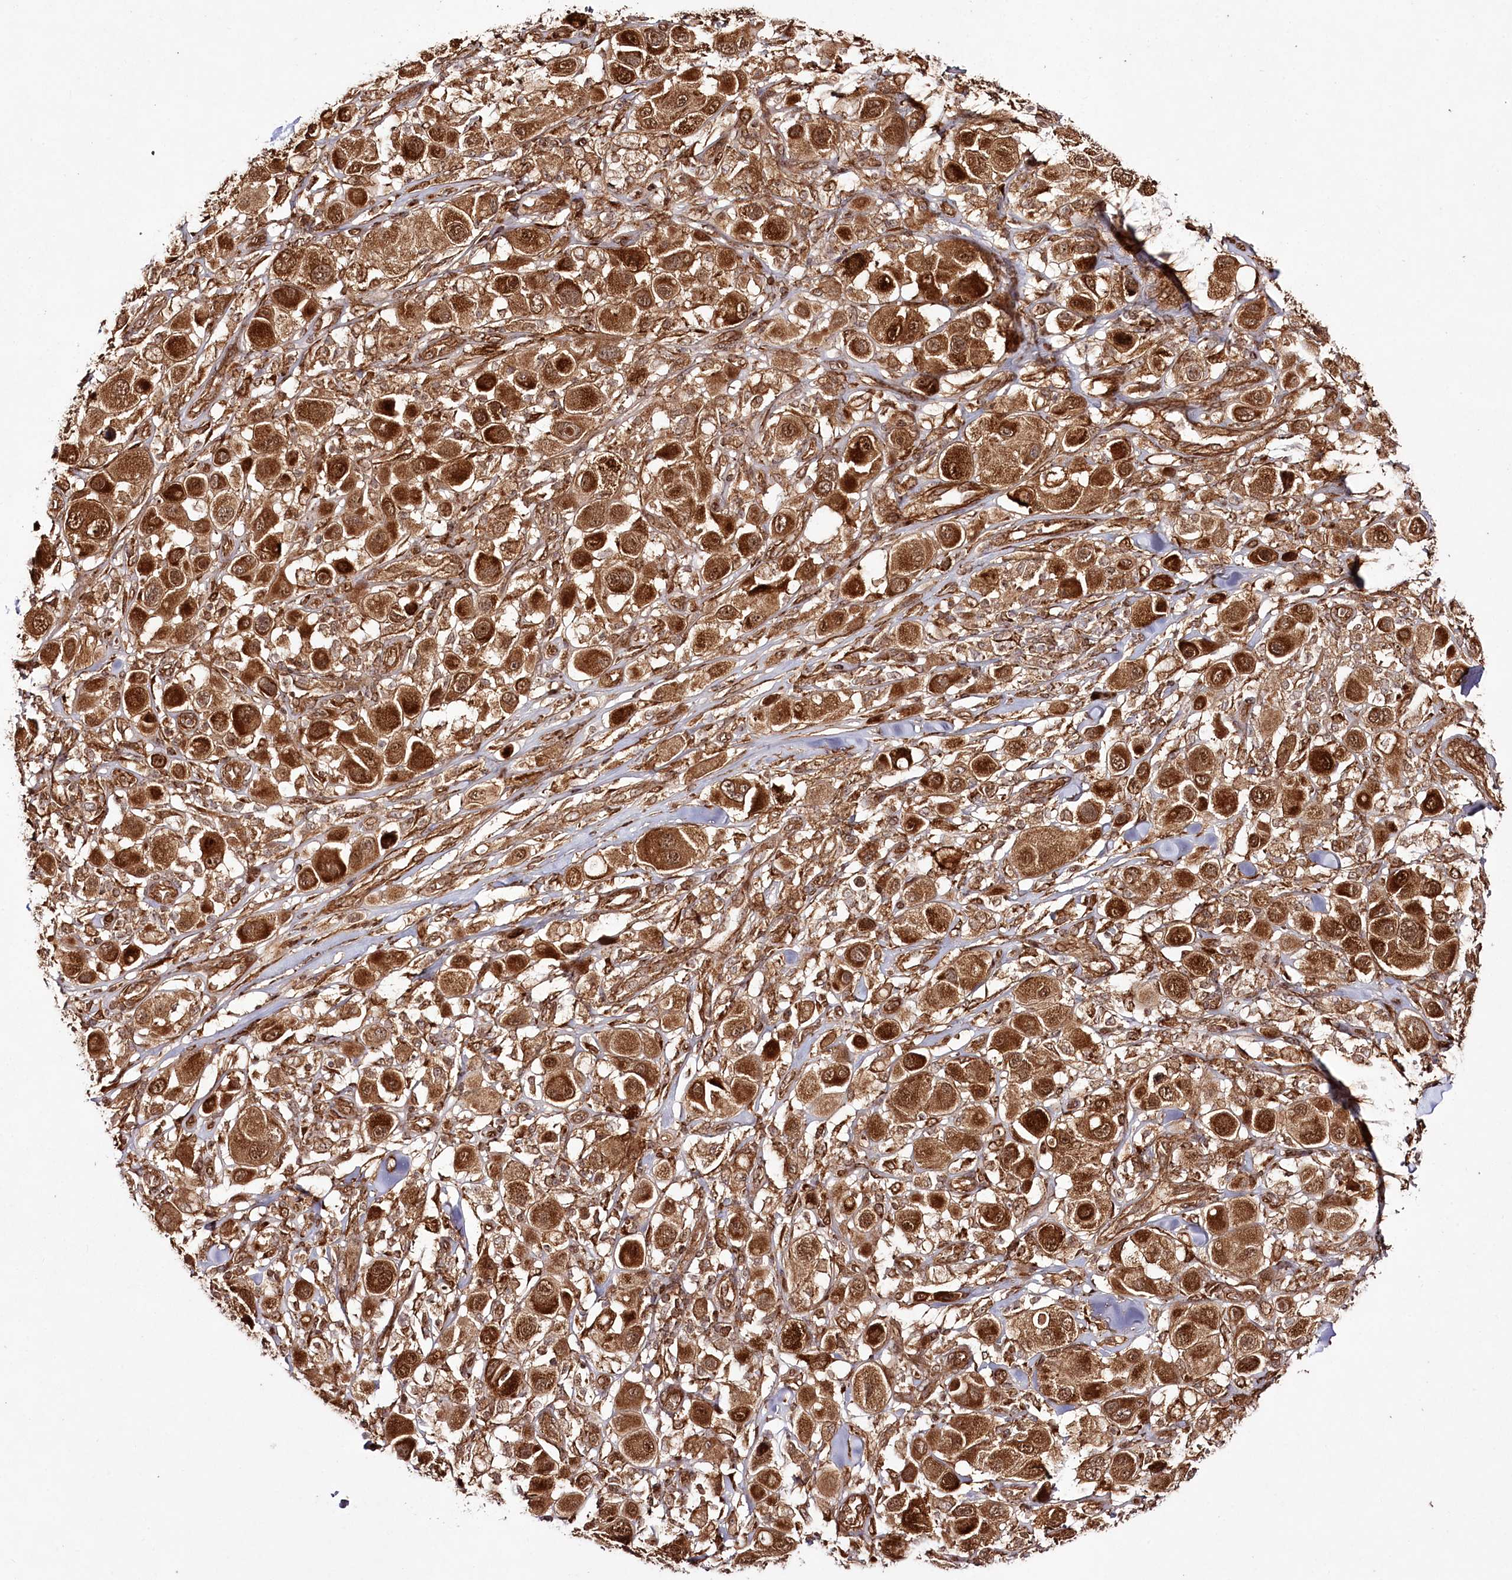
{"staining": {"intensity": "strong", "quantity": ">75%", "location": "cytoplasmic/membranous"}, "tissue": "melanoma", "cell_type": "Tumor cells", "image_type": "cancer", "snomed": [{"axis": "morphology", "description": "Malignant melanoma, Metastatic site"}, {"axis": "topography", "description": "Skin"}], "caption": "IHC of human melanoma demonstrates high levels of strong cytoplasmic/membranous staining in about >75% of tumor cells.", "gene": "REXO2", "patient": {"sex": "male", "age": 41}}